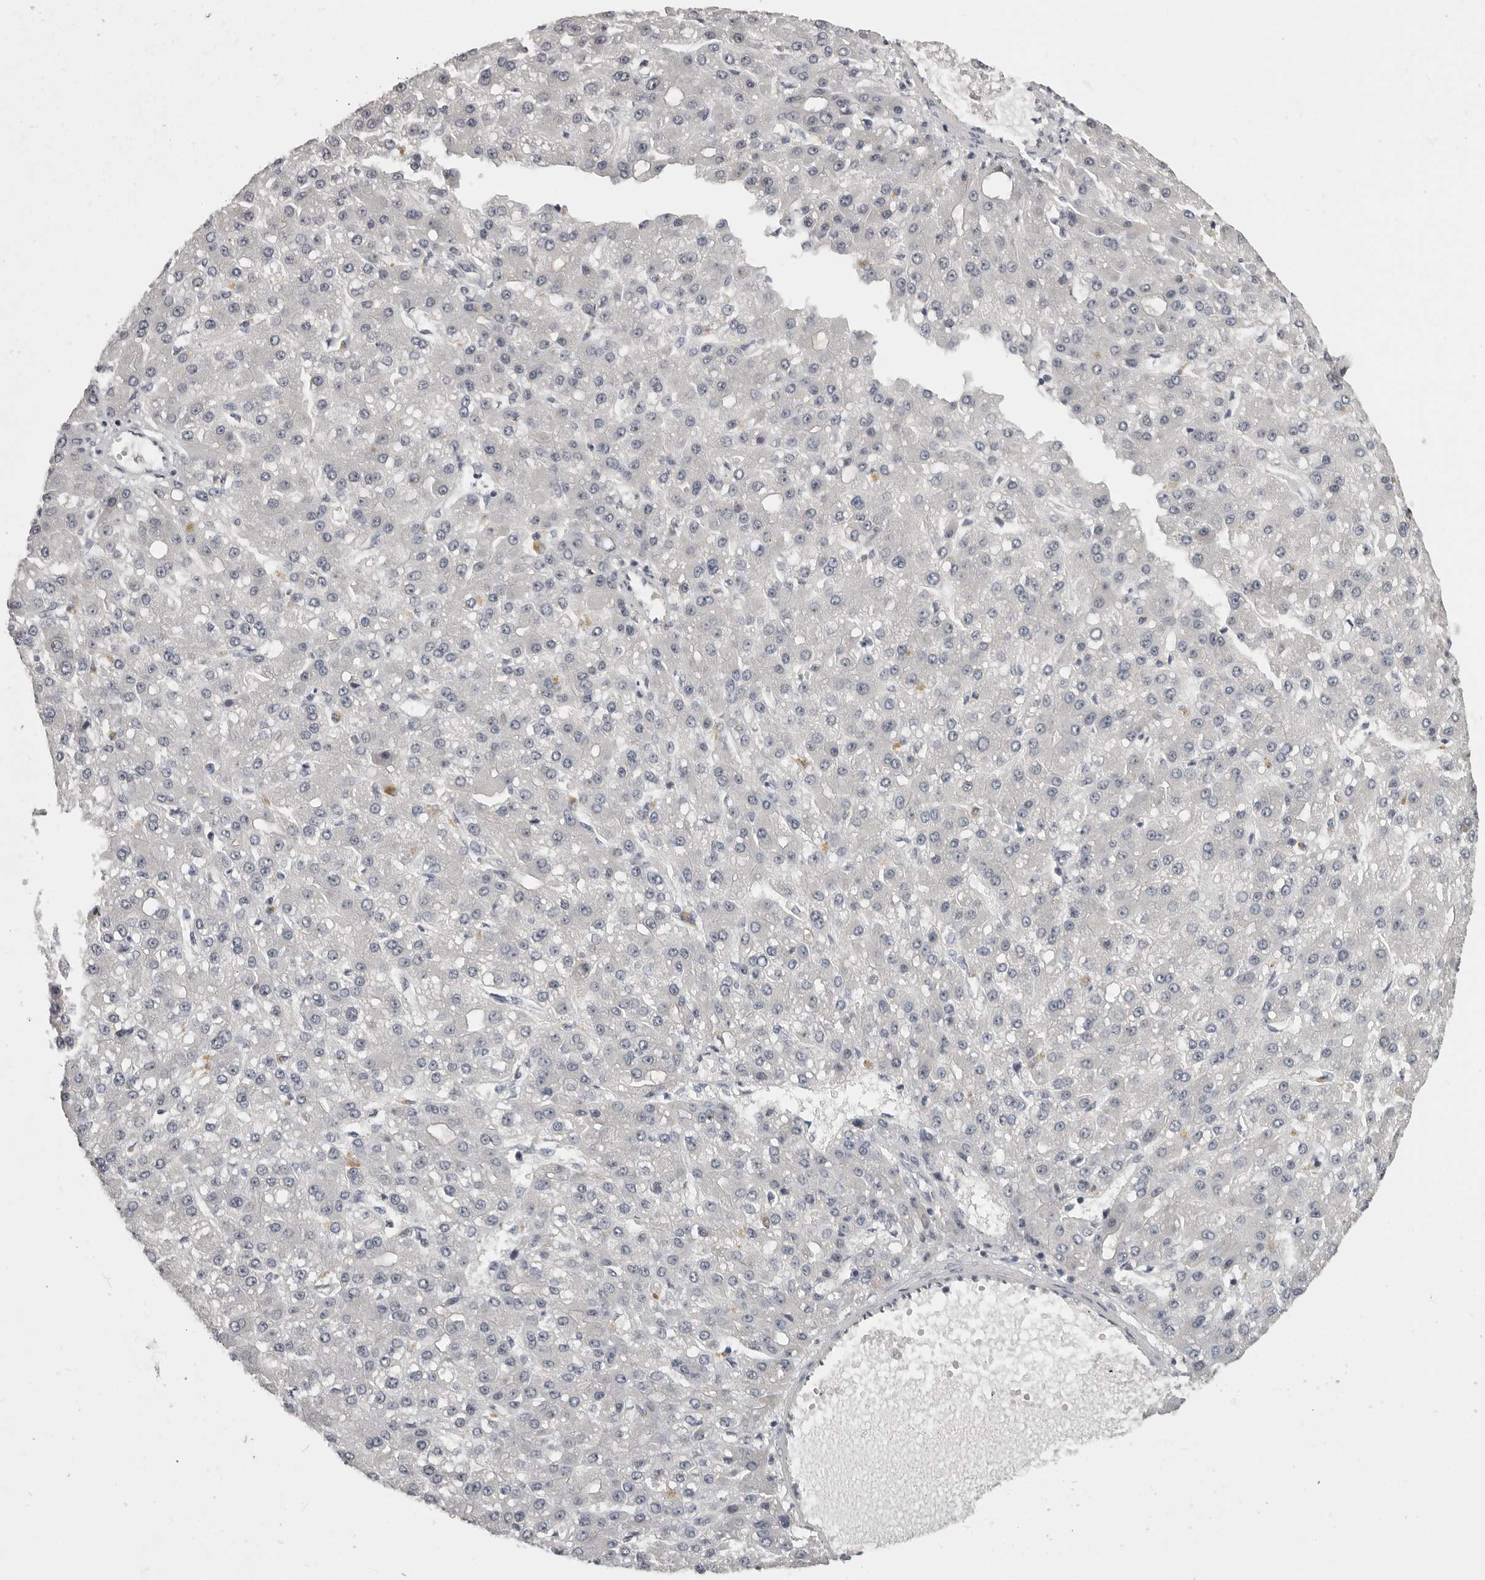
{"staining": {"intensity": "negative", "quantity": "none", "location": "none"}, "tissue": "liver cancer", "cell_type": "Tumor cells", "image_type": "cancer", "snomed": [{"axis": "morphology", "description": "Carcinoma, Hepatocellular, NOS"}, {"axis": "topography", "description": "Liver"}], "caption": "Micrograph shows no significant protein positivity in tumor cells of hepatocellular carcinoma (liver).", "gene": "MRTO4", "patient": {"sex": "male", "age": 67}}